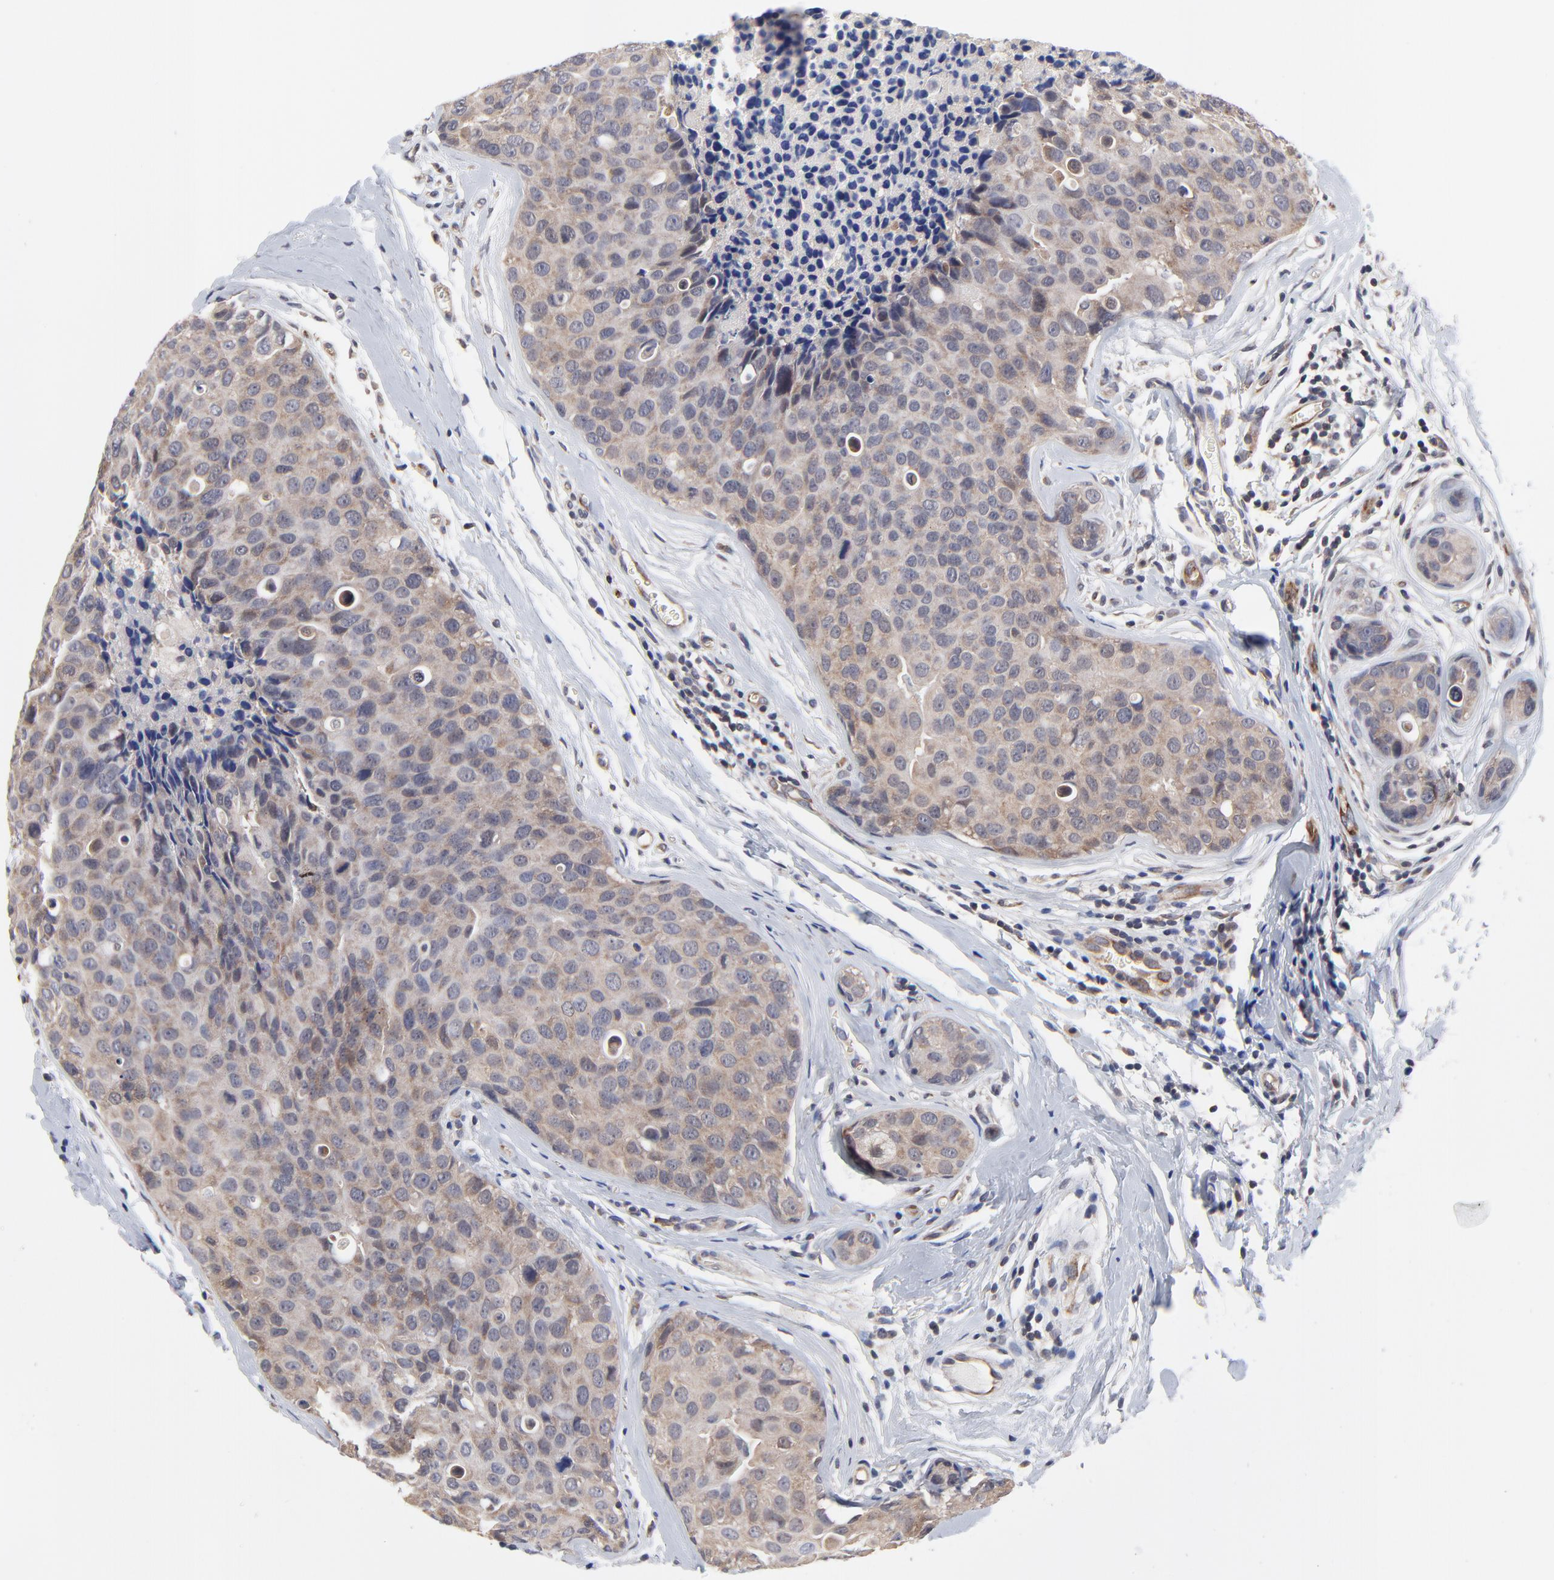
{"staining": {"intensity": "weak", "quantity": ">75%", "location": "cytoplasmic/membranous"}, "tissue": "breast cancer", "cell_type": "Tumor cells", "image_type": "cancer", "snomed": [{"axis": "morphology", "description": "Duct carcinoma"}, {"axis": "topography", "description": "Breast"}], "caption": "Immunohistochemistry staining of breast cancer (intraductal carcinoma), which displays low levels of weak cytoplasmic/membranous staining in about >75% of tumor cells indicating weak cytoplasmic/membranous protein expression. The staining was performed using DAB (brown) for protein detection and nuclei were counterstained in hematoxylin (blue).", "gene": "PCMT1", "patient": {"sex": "female", "age": 24}}